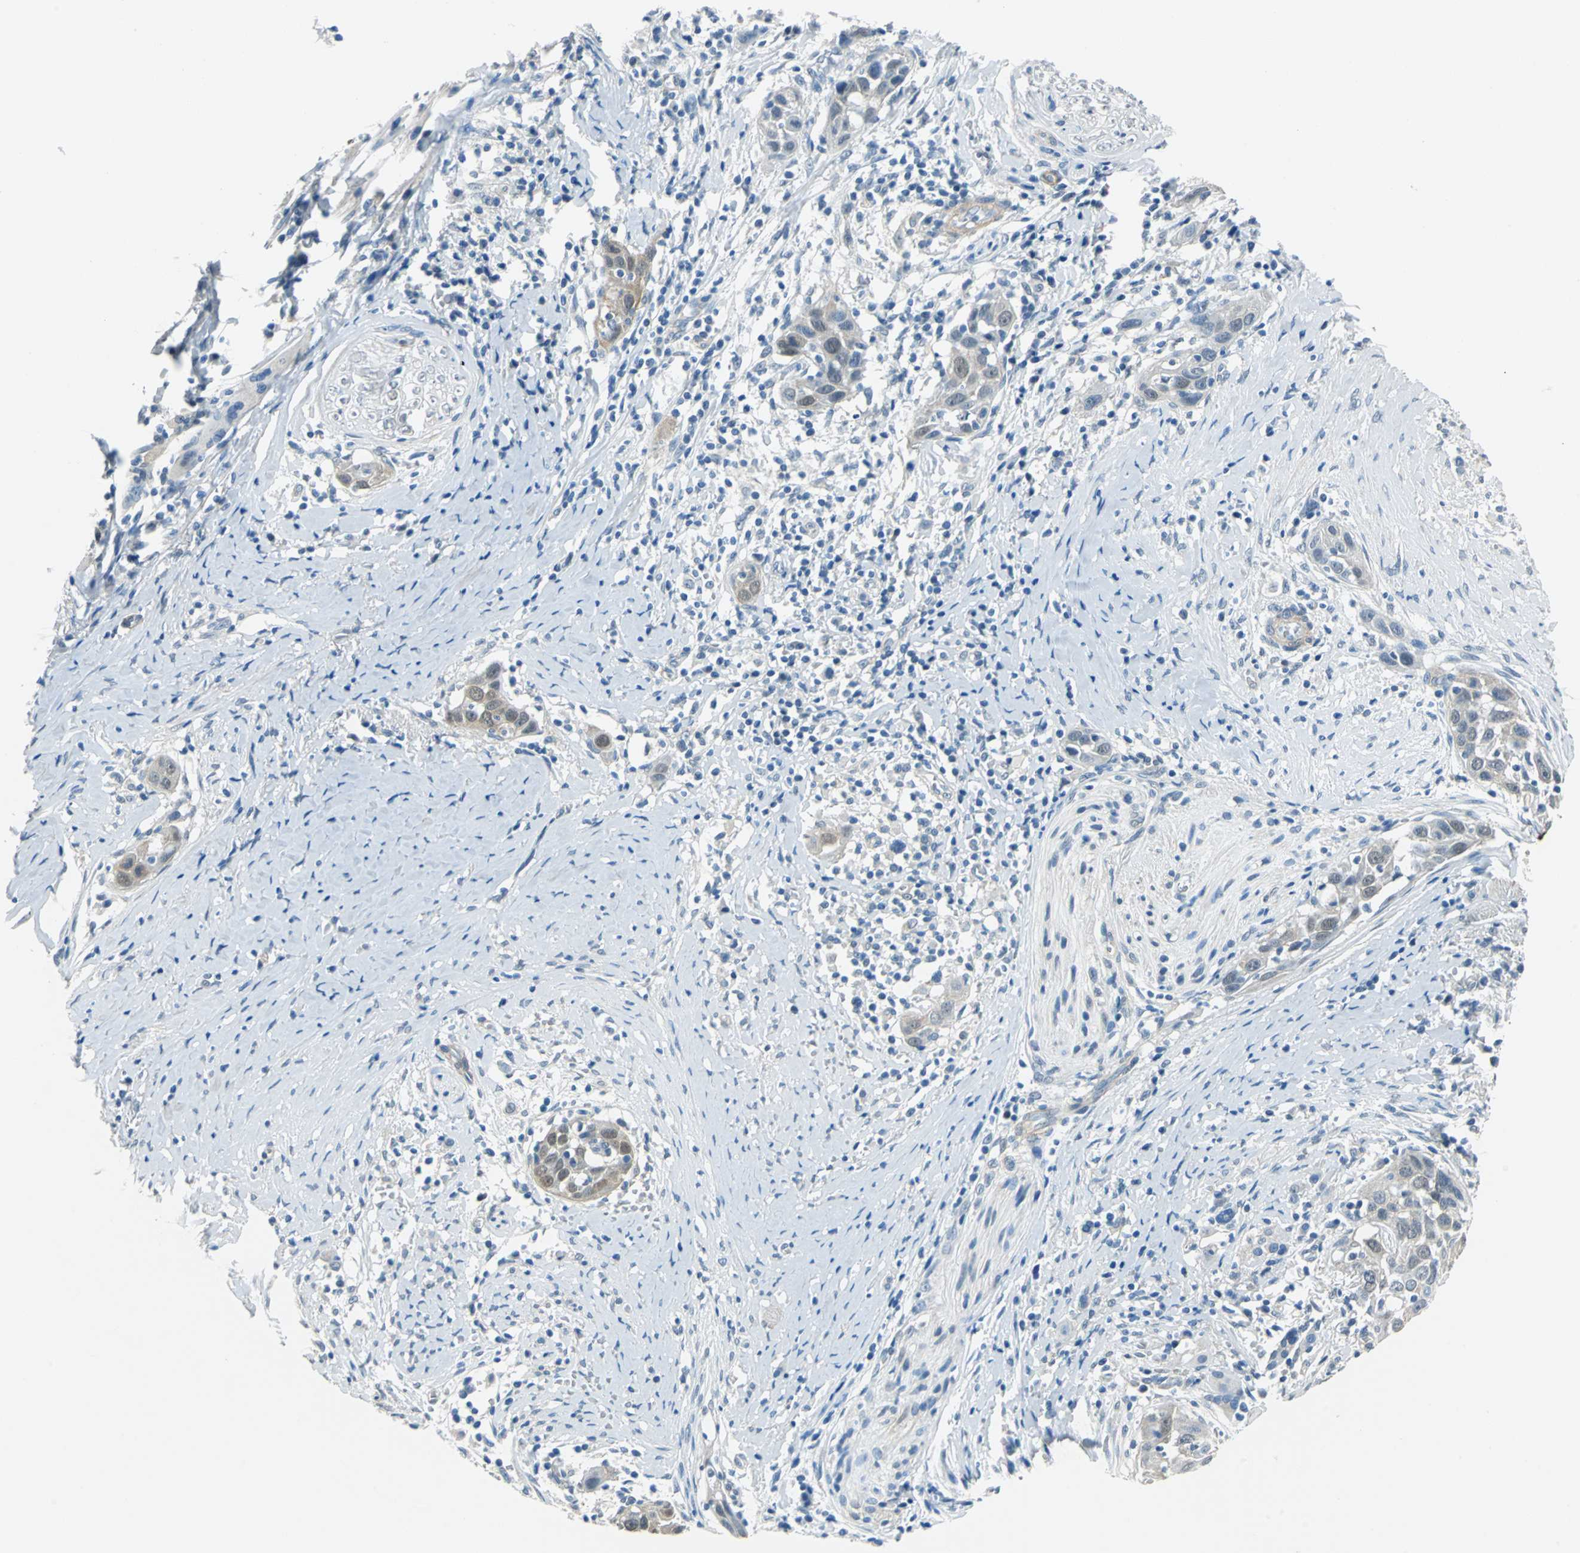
{"staining": {"intensity": "moderate", "quantity": ">75%", "location": "cytoplasmic/membranous,nuclear"}, "tissue": "head and neck cancer", "cell_type": "Tumor cells", "image_type": "cancer", "snomed": [{"axis": "morphology", "description": "Normal tissue, NOS"}, {"axis": "morphology", "description": "Squamous cell carcinoma, NOS"}, {"axis": "topography", "description": "Oral tissue"}, {"axis": "topography", "description": "Head-Neck"}], "caption": "Squamous cell carcinoma (head and neck) stained with DAB immunohistochemistry reveals medium levels of moderate cytoplasmic/membranous and nuclear positivity in approximately >75% of tumor cells.", "gene": "FKBP4", "patient": {"sex": "female", "age": 50}}